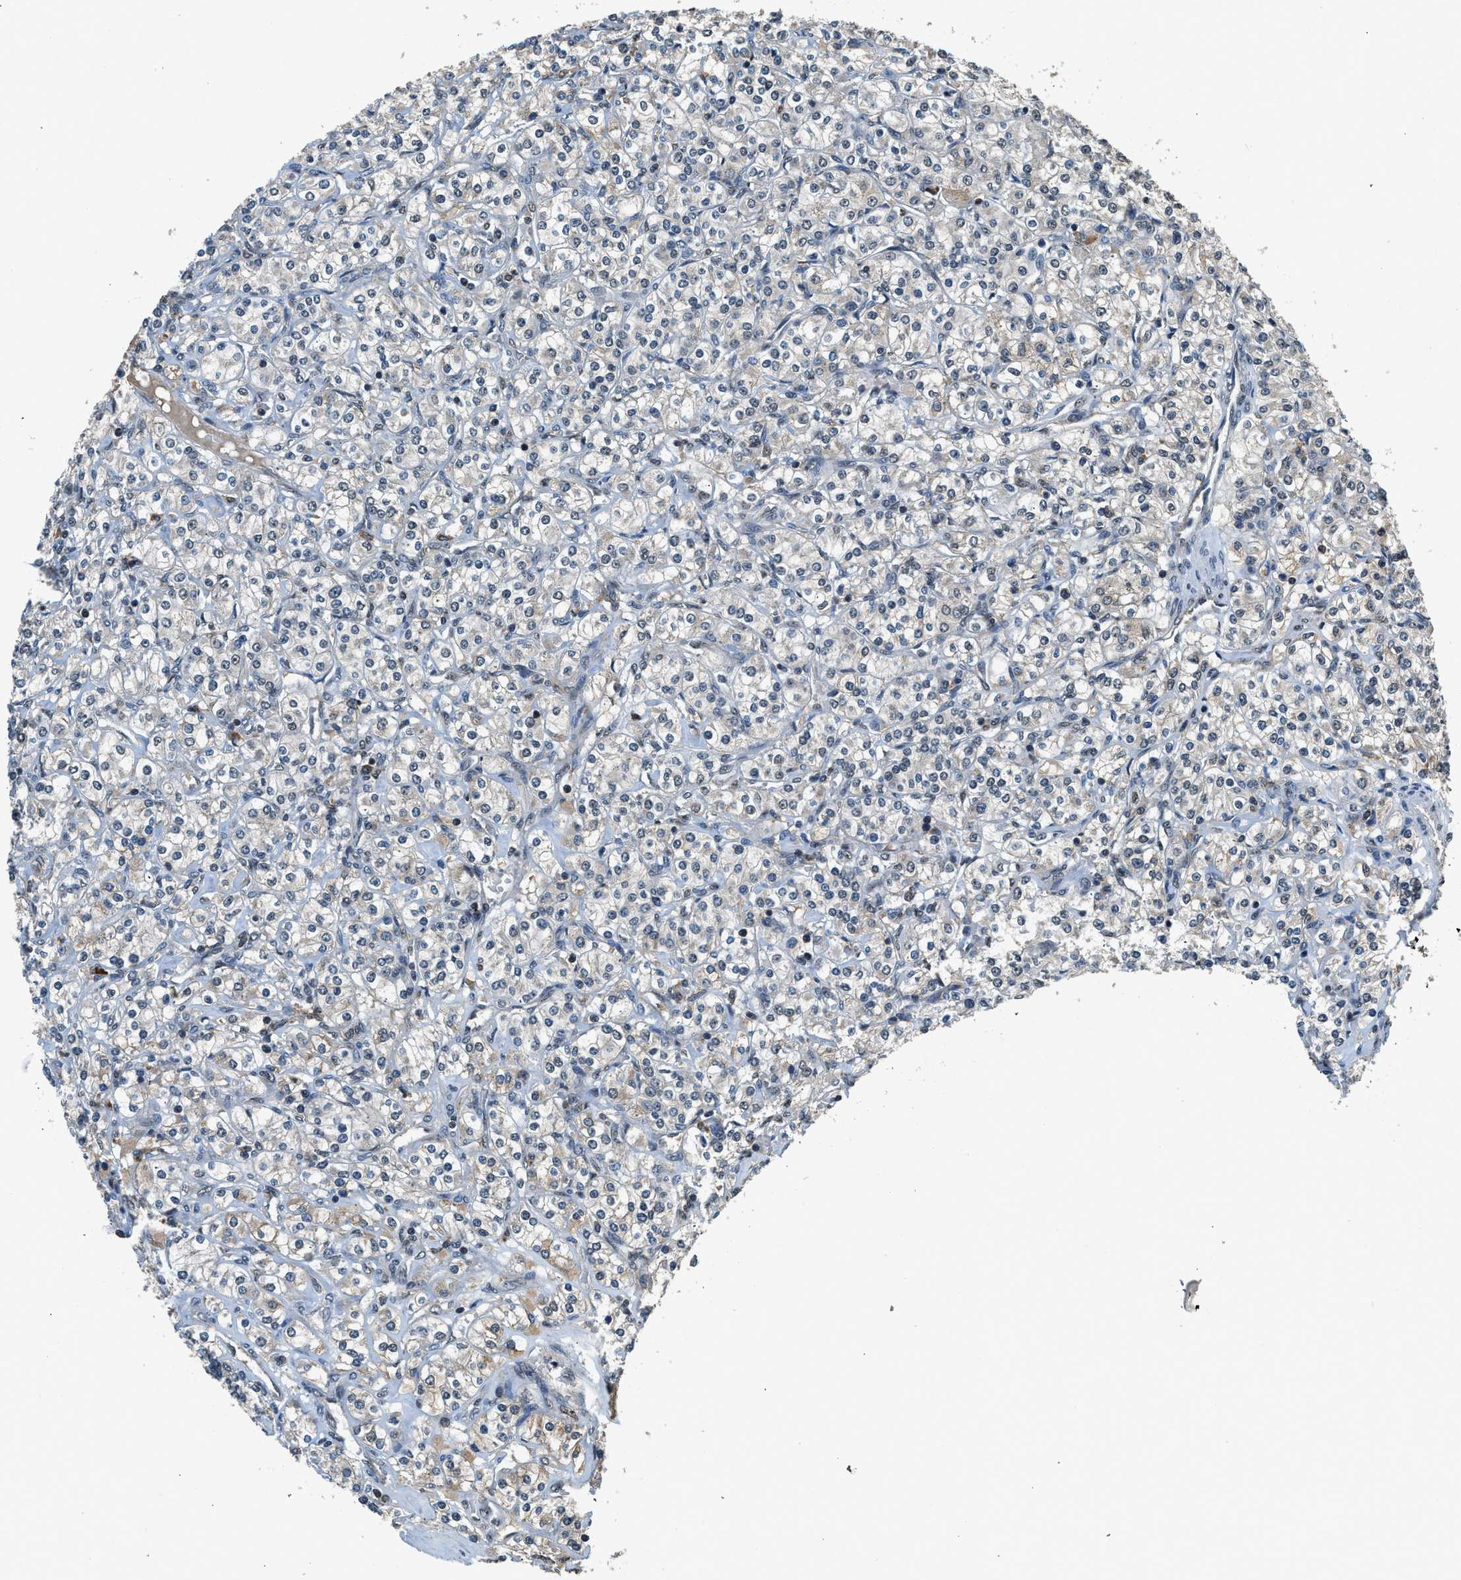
{"staining": {"intensity": "negative", "quantity": "none", "location": "none"}, "tissue": "renal cancer", "cell_type": "Tumor cells", "image_type": "cancer", "snomed": [{"axis": "morphology", "description": "Adenocarcinoma, NOS"}, {"axis": "topography", "description": "Kidney"}], "caption": "Tumor cells show no significant positivity in renal cancer. (DAB (3,3'-diaminobenzidine) immunohistochemistry visualized using brightfield microscopy, high magnification).", "gene": "SLC15A4", "patient": {"sex": "male", "age": 77}}